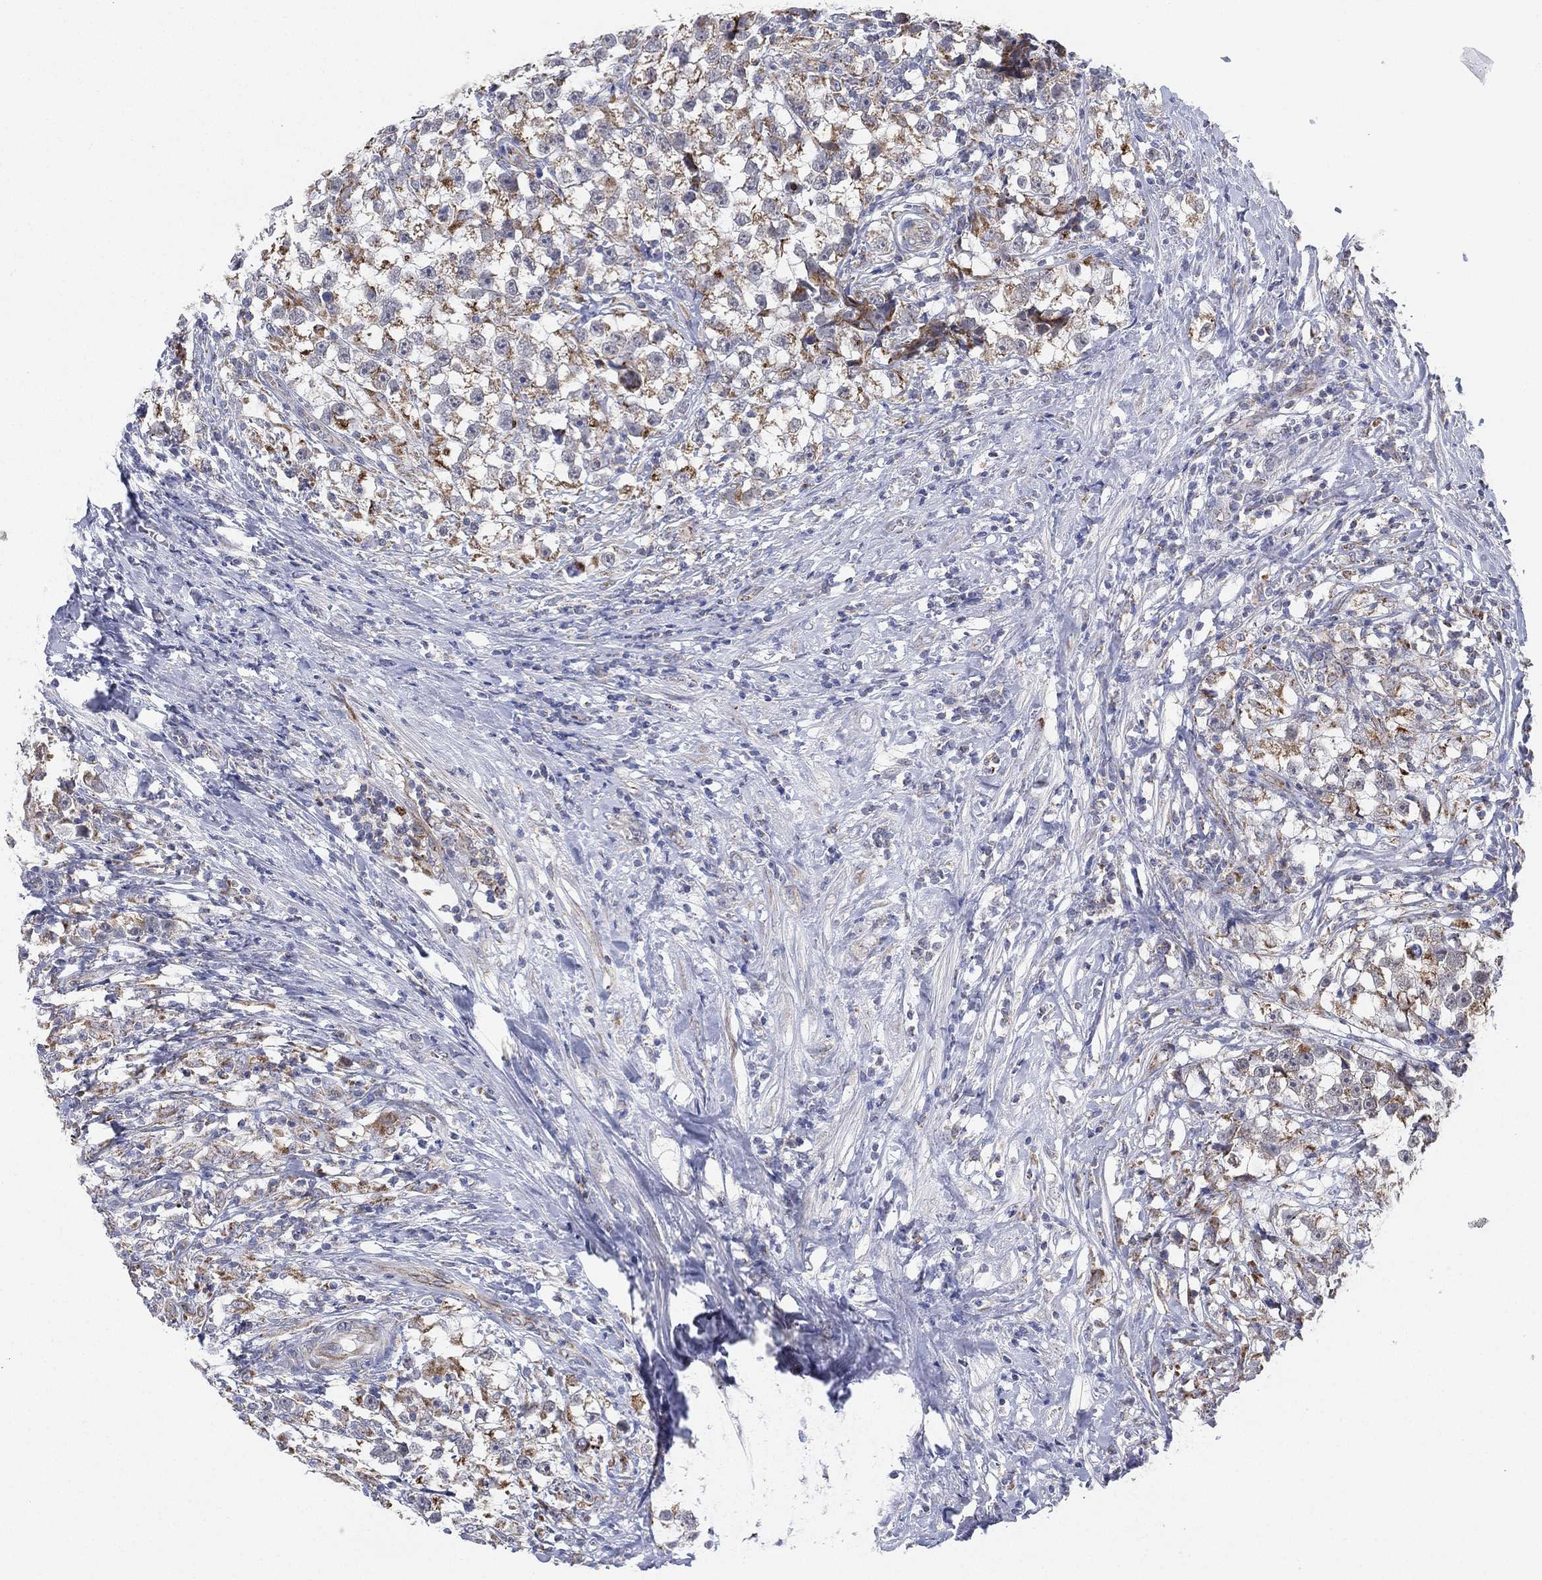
{"staining": {"intensity": "moderate", "quantity": ">75%", "location": "cytoplasmic/membranous"}, "tissue": "testis cancer", "cell_type": "Tumor cells", "image_type": "cancer", "snomed": [{"axis": "morphology", "description": "Seminoma, NOS"}, {"axis": "topography", "description": "Testis"}], "caption": "This is an image of IHC staining of testis seminoma, which shows moderate positivity in the cytoplasmic/membranous of tumor cells.", "gene": "INA", "patient": {"sex": "male", "age": 46}}